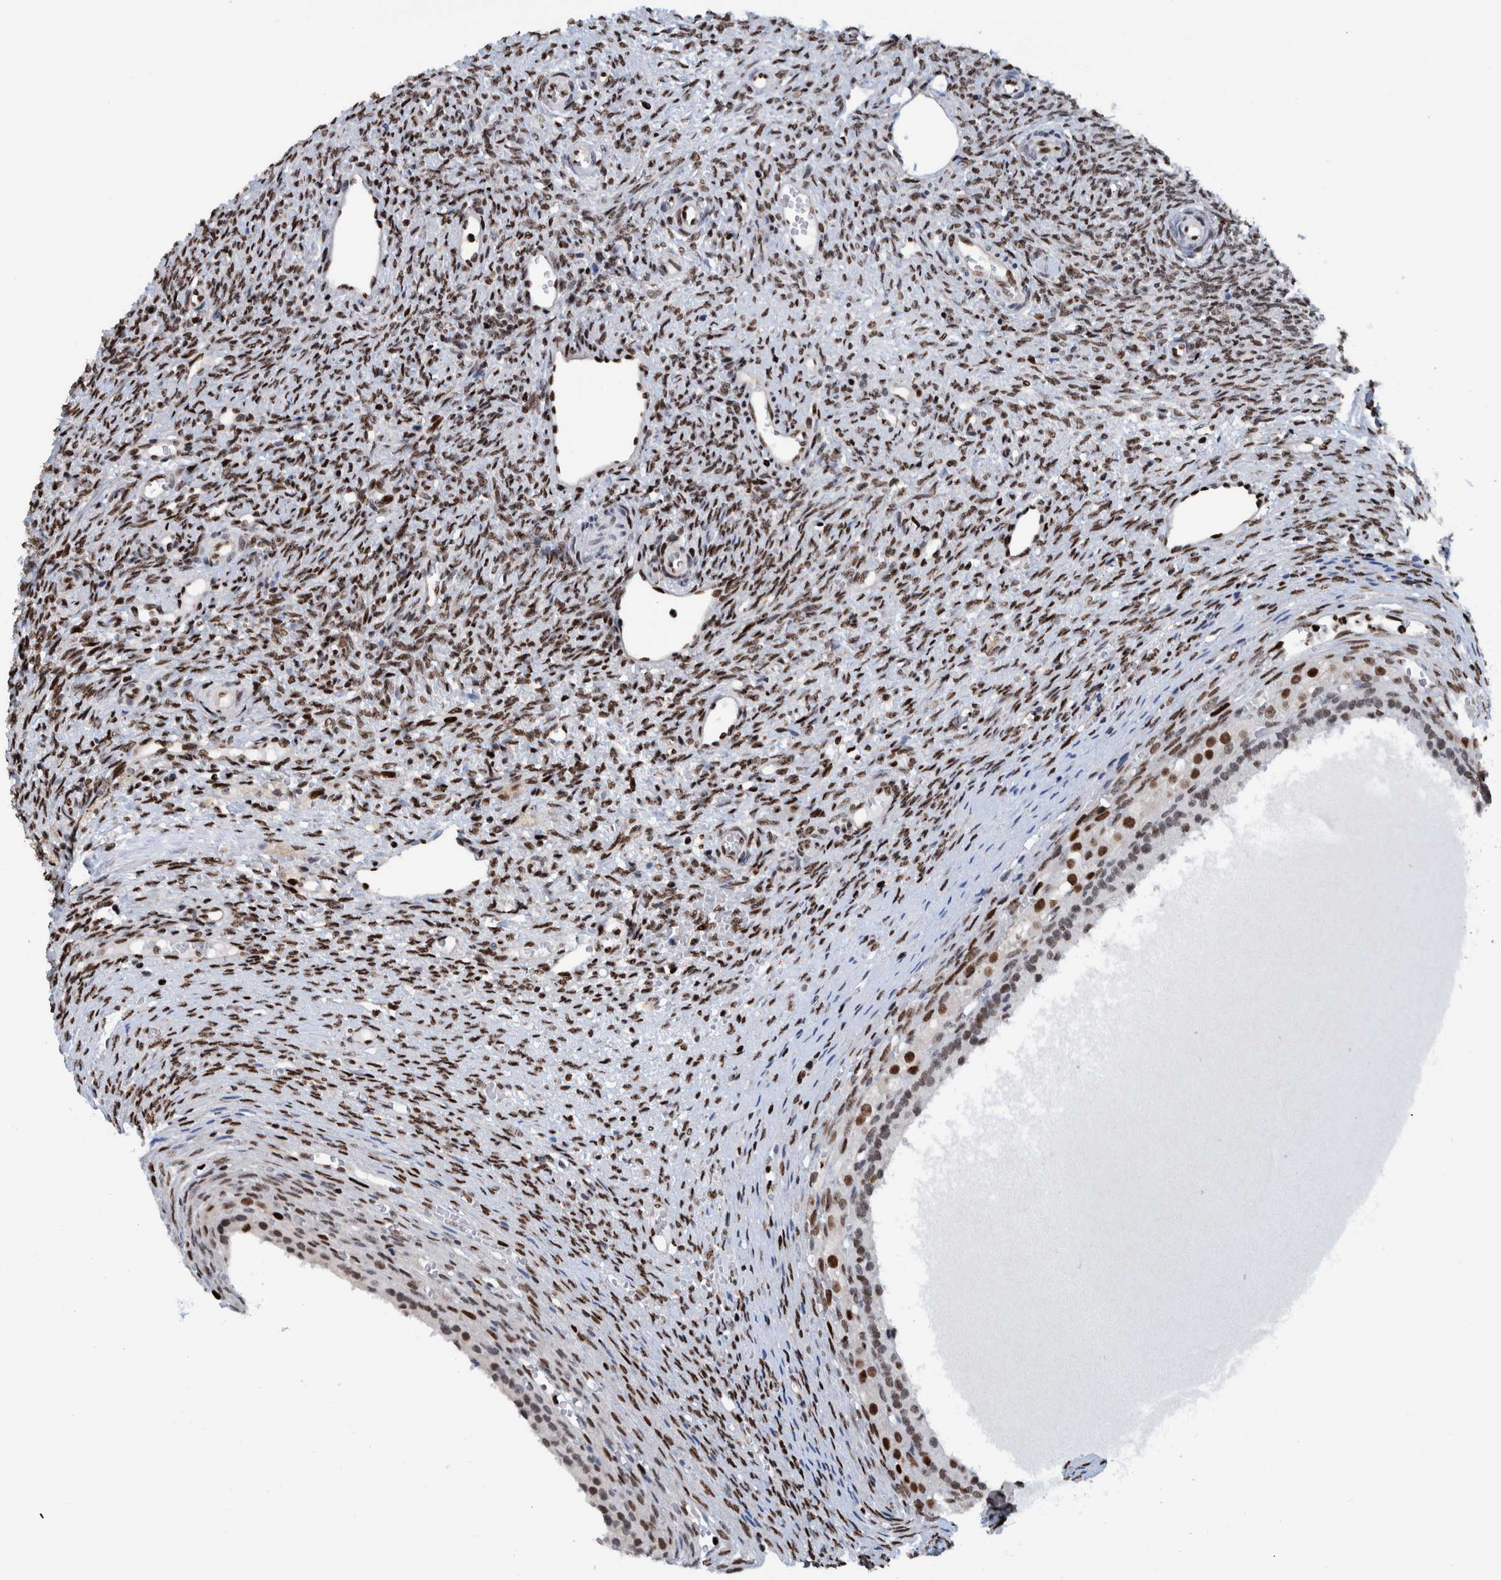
{"staining": {"intensity": "negative", "quantity": "none", "location": "none"}, "tissue": "ovary", "cell_type": "Follicle cells", "image_type": "normal", "snomed": [{"axis": "morphology", "description": "Normal tissue, NOS"}, {"axis": "topography", "description": "Ovary"}], "caption": "Normal ovary was stained to show a protein in brown. There is no significant staining in follicle cells.", "gene": "HEATR9", "patient": {"sex": "female", "age": 41}}